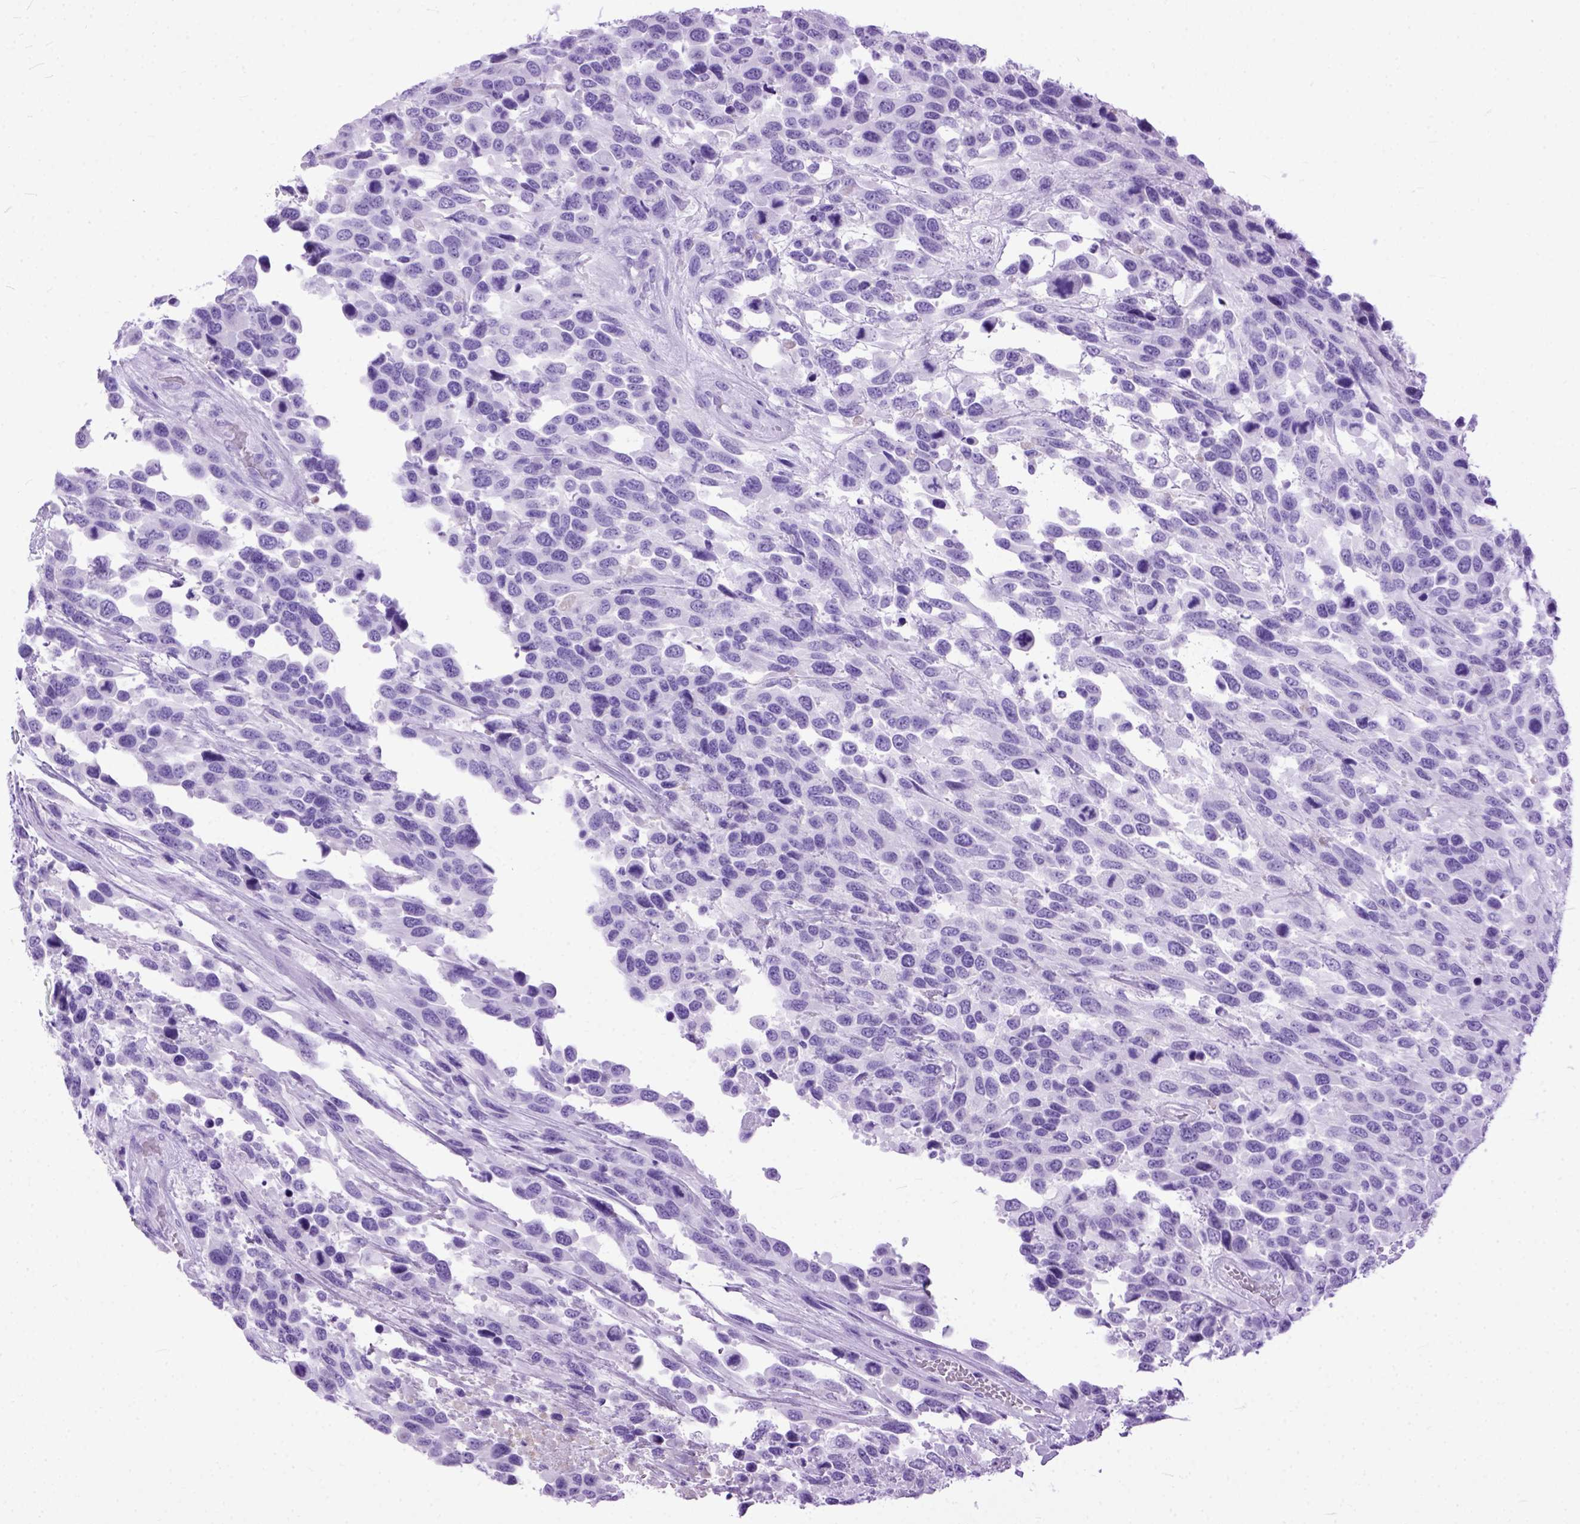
{"staining": {"intensity": "negative", "quantity": "none", "location": "none"}, "tissue": "urothelial cancer", "cell_type": "Tumor cells", "image_type": "cancer", "snomed": [{"axis": "morphology", "description": "Urothelial carcinoma, High grade"}, {"axis": "topography", "description": "Urinary bladder"}], "caption": "DAB (3,3'-diaminobenzidine) immunohistochemical staining of urothelial cancer shows no significant staining in tumor cells.", "gene": "GNGT1", "patient": {"sex": "female", "age": 70}}